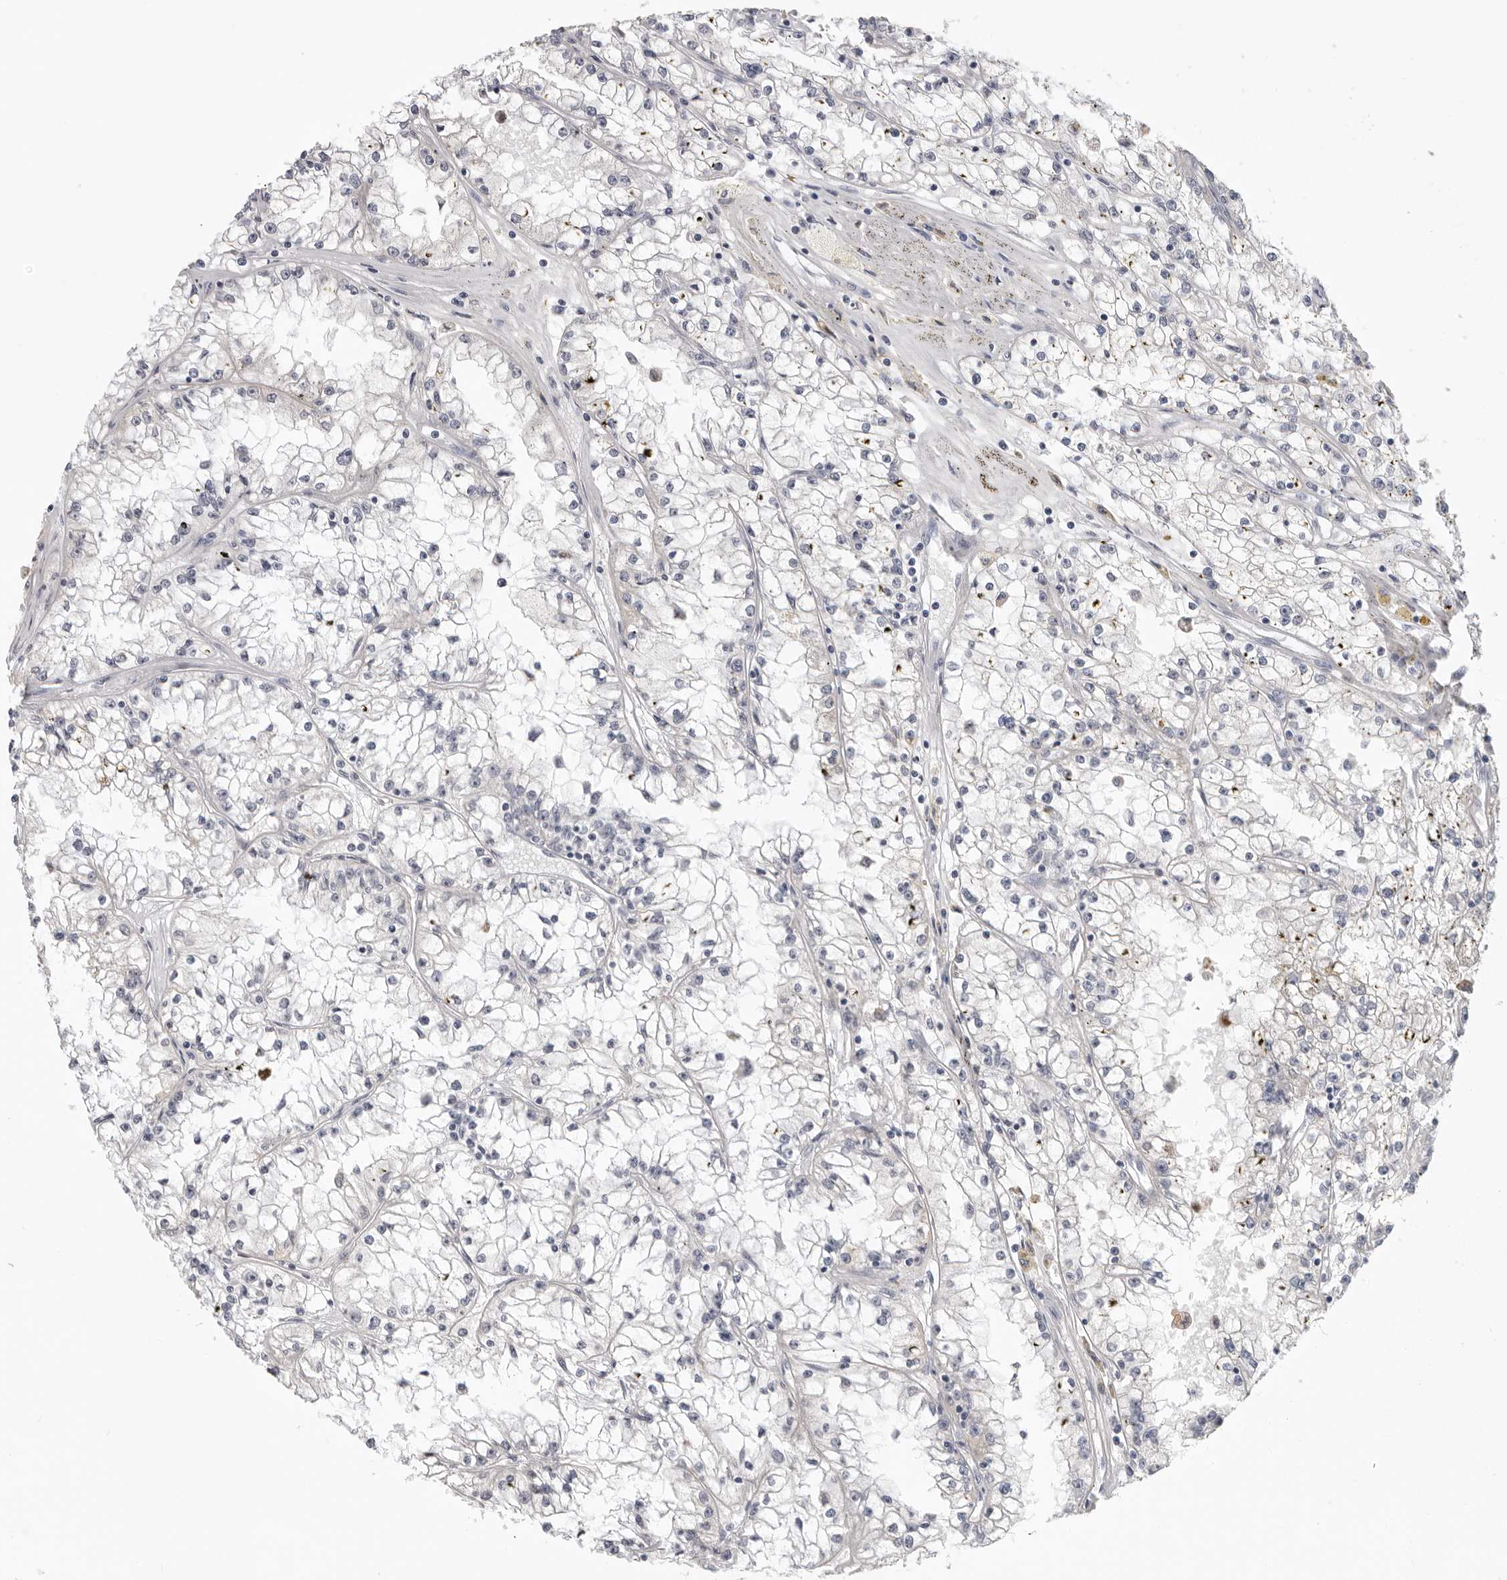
{"staining": {"intensity": "negative", "quantity": "none", "location": "none"}, "tissue": "renal cancer", "cell_type": "Tumor cells", "image_type": "cancer", "snomed": [{"axis": "morphology", "description": "Adenocarcinoma, NOS"}, {"axis": "topography", "description": "Kidney"}], "caption": "Immunohistochemical staining of renal adenocarcinoma reveals no significant expression in tumor cells. (Immunohistochemistry, brightfield microscopy, high magnification).", "gene": "ZNF502", "patient": {"sex": "male", "age": 56}}